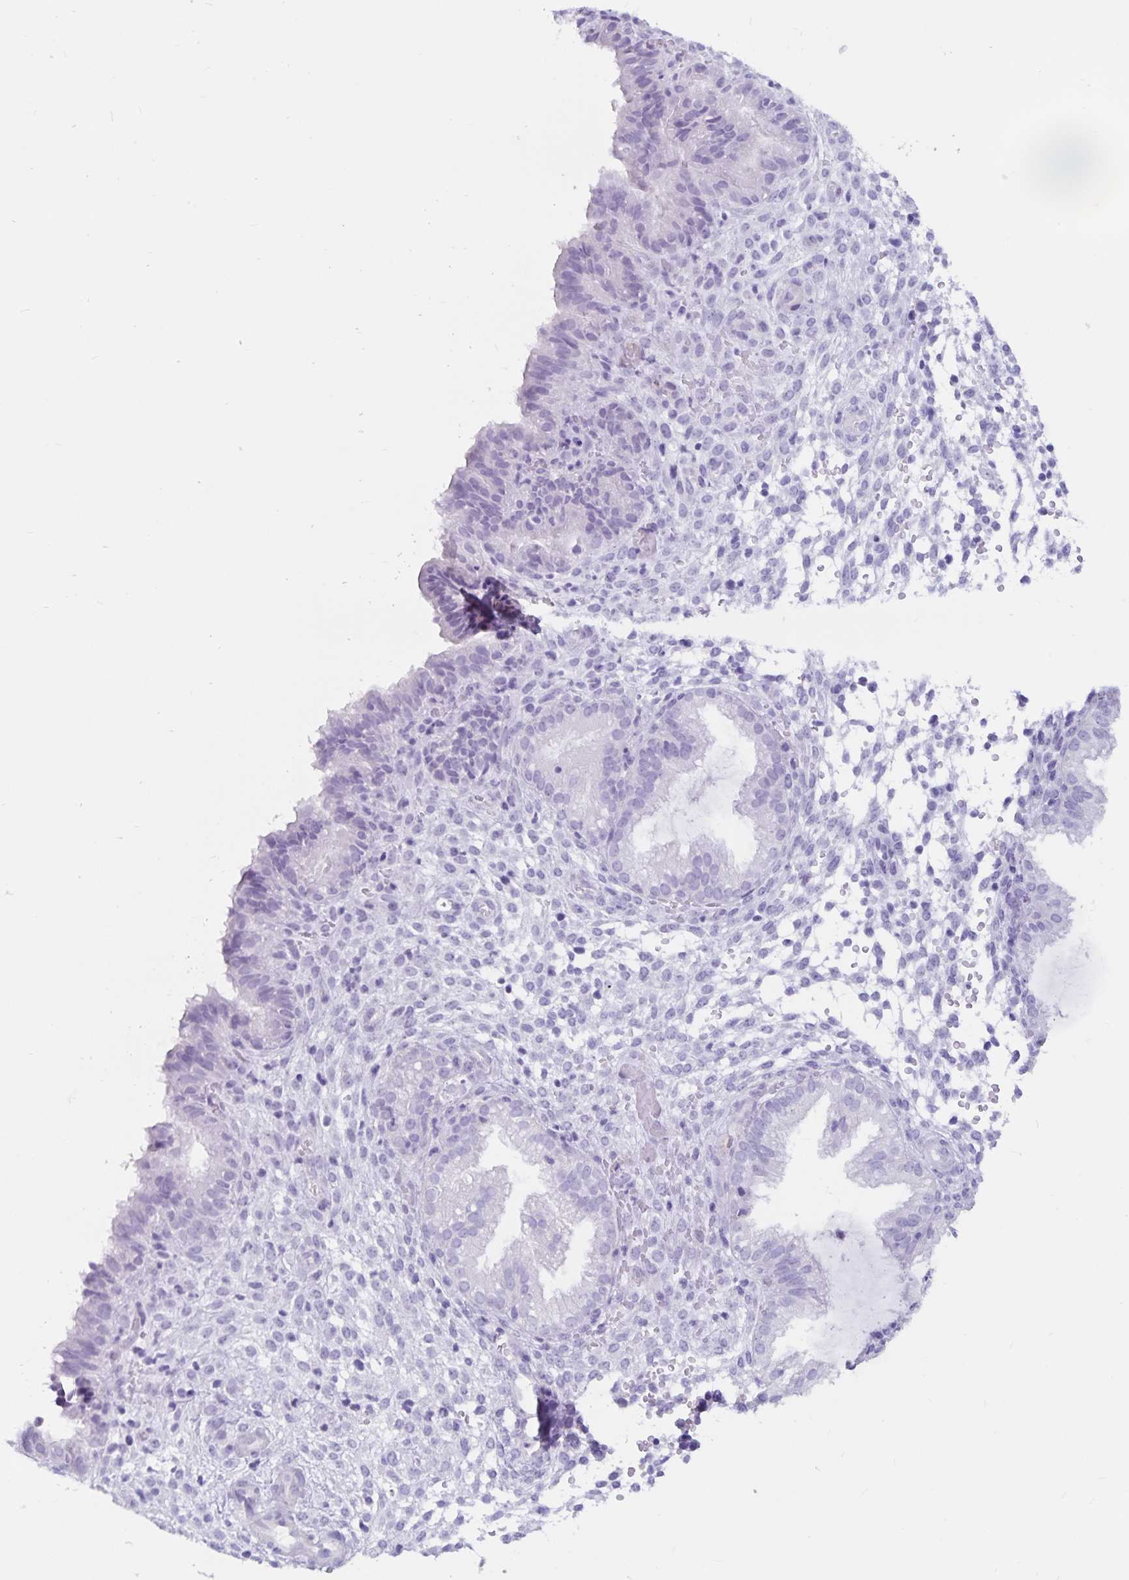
{"staining": {"intensity": "negative", "quantity": "none", "location": "none"}, "tissue": "endometrium", "cell_type": "Cells in endometrial stroma", "image_type": "normal", "snomed": [{"axis": "morphology", "description": "Normal tissue, NOS"}, {"axis": "topography", "description": "Endometrium"}], "caption": "Immunohistochemistry of normal endometrium exhibits no expression in cells in endometrial stroma. Brightfield microscopy of IHC stained with DAB (3,3'-diaminobenzidine) (brown) and hematoxylin (blue), captured at high magnification.", "gene": "GPR137", "patient": {"sex": "female", "age": 33}}